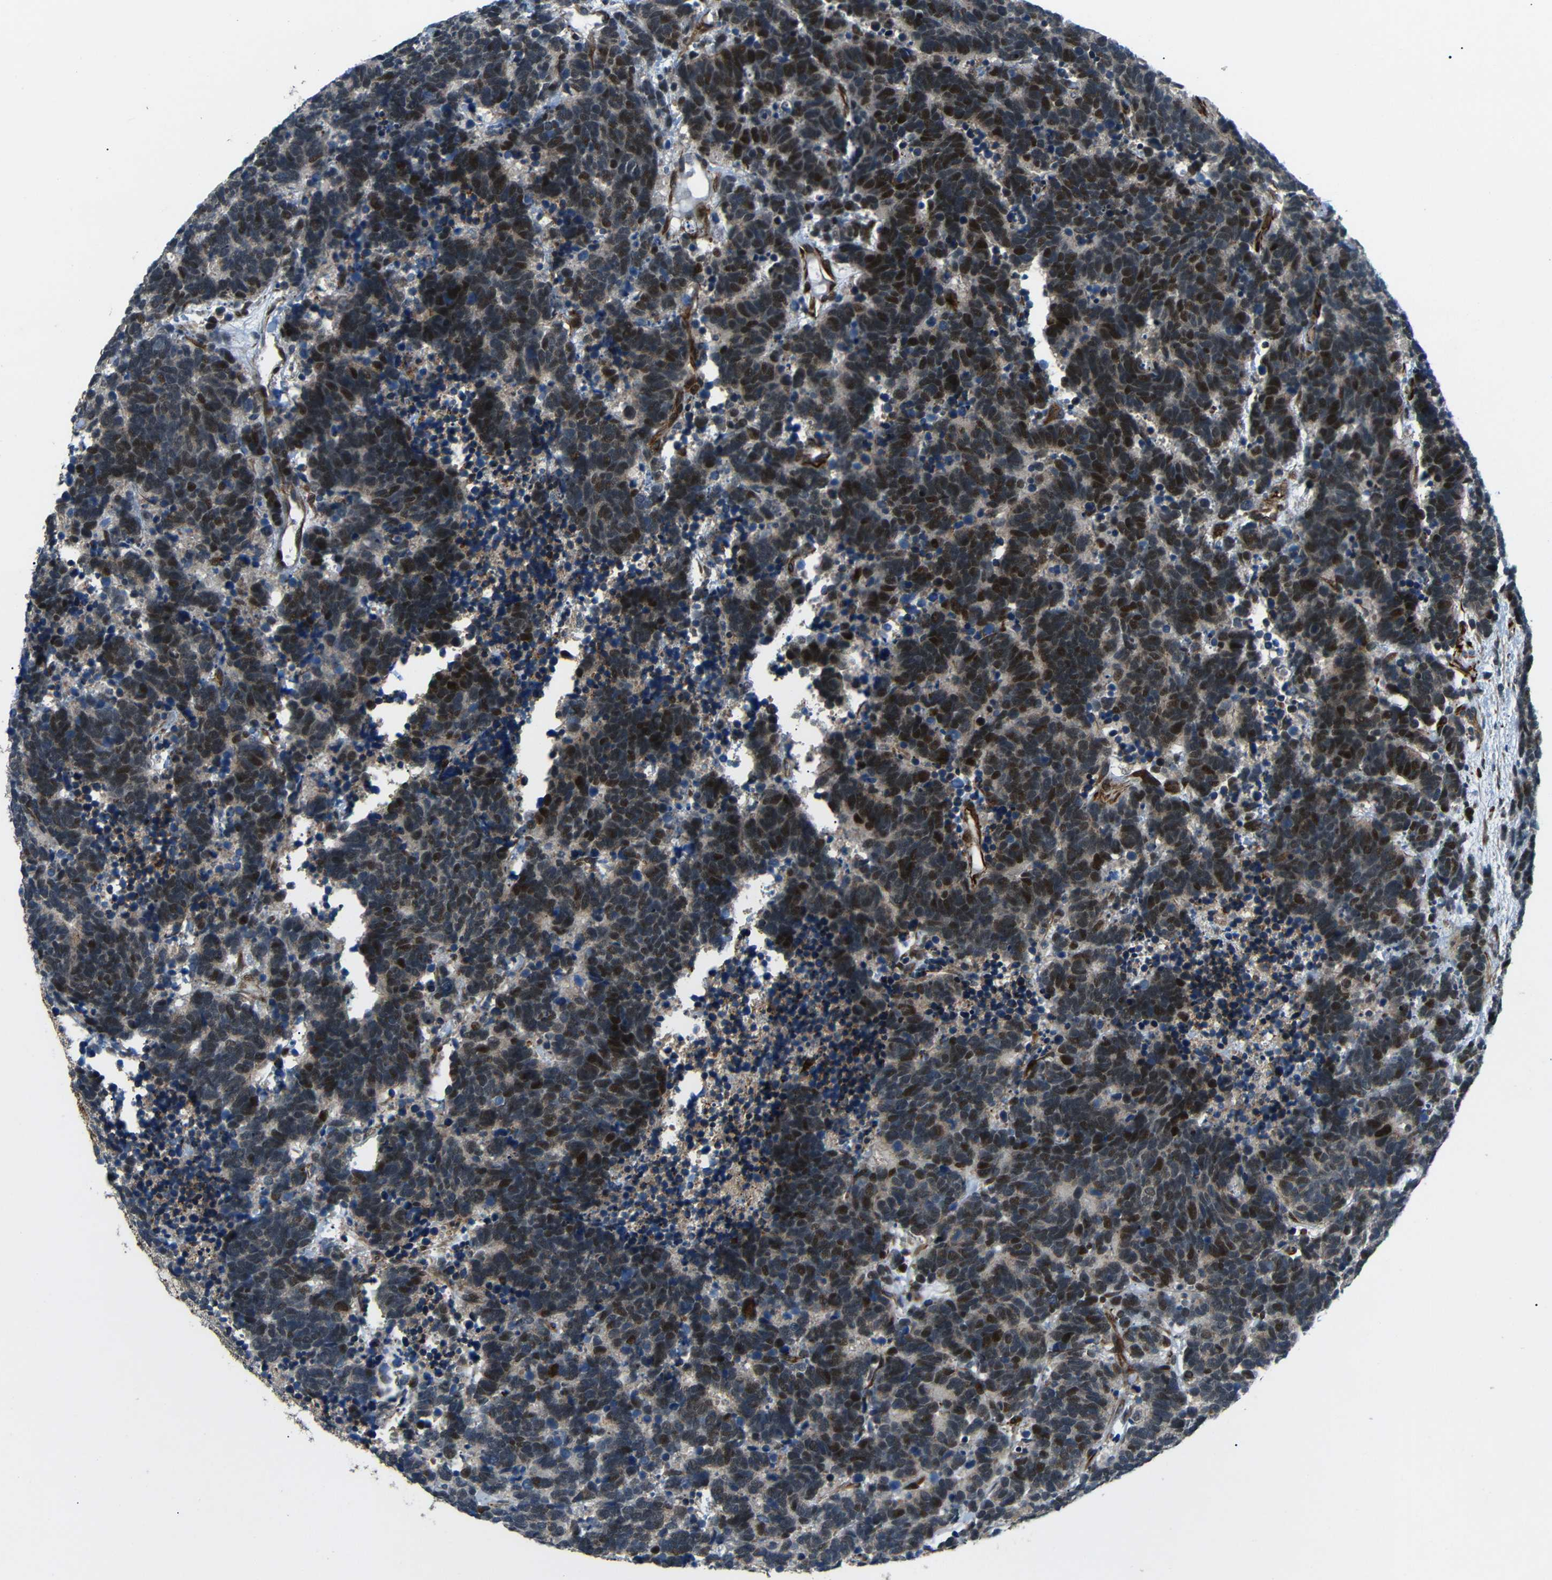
{"staining": {"intensity": "strong", "quantity": "25%-75%", "location": "nuclear"}, "tissue": "carcinoid", "cell_type": "Tumor cells", "image_type": "cancer", "snomed": [{"axis": "morphology", "description": "Carcinoma, NOS"}, {"axis": "morphology", "description": "Carcinoid, malignant, NOS"}, {"axis": "topography", "description": "Urinary bladder"}], "caption": "This is a histology image of IHC staining of malignant carcinoid, which shows strong staining in the nuclear of tumor cells.", "gene": "SYDE1", "patient": {"sex": "male", "age": 57}}